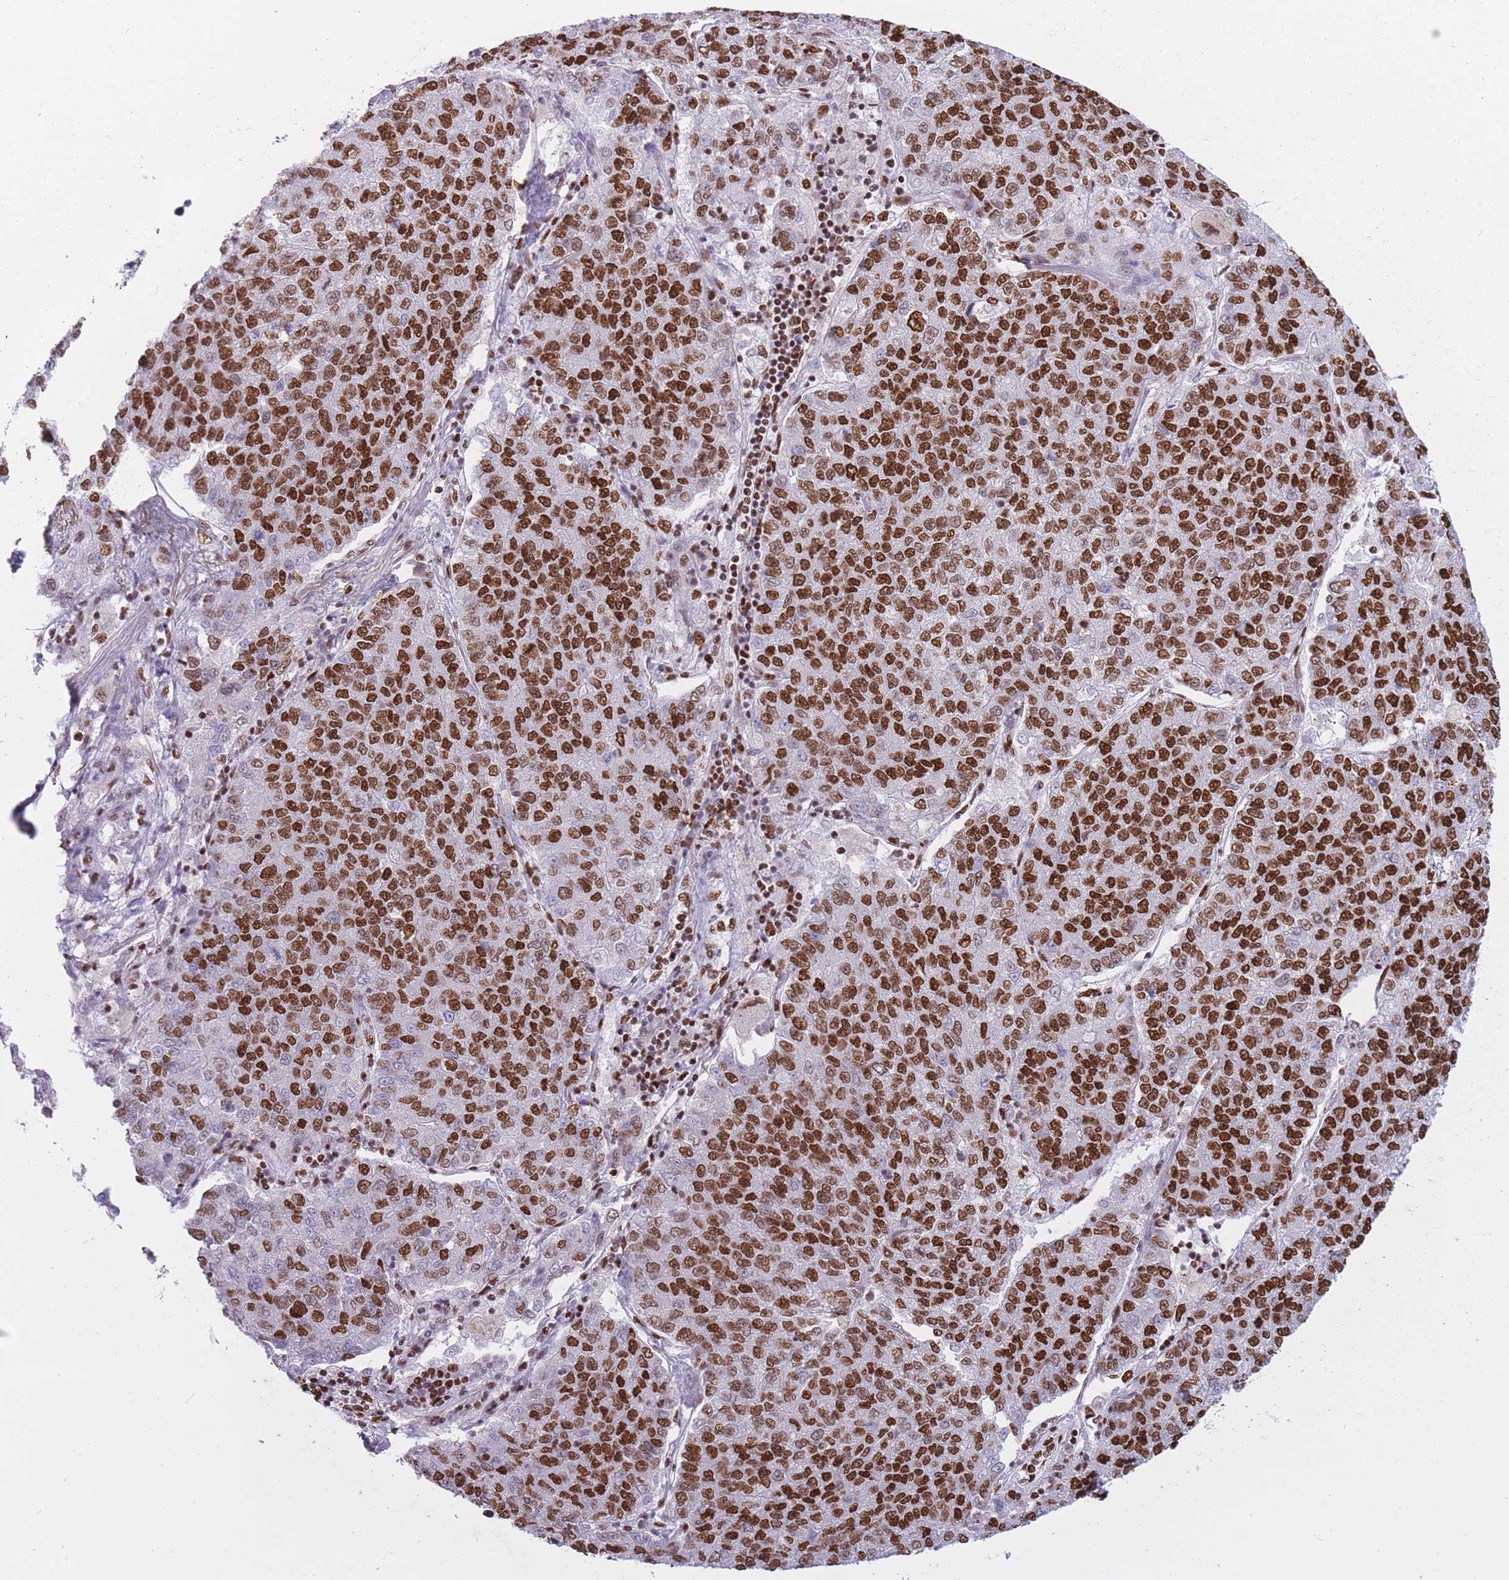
{"staining": {"intensity": "strong", "quantity": "25%-75%", "location": "nuclear"}, "tissue": "lung cancer", "cell_type": "Tumor cells", "image_type": "cancer", "snomed": [{"axis": "morphology", "description": "Adenocarcinoma, NOS"}, {"axis": "topography", "description": "Lung"}], "caption": "Immunohistochemical staining of human lung cancer (adenocarcinoma) shows high levels of strong nuclear positivity in approximately 25%-75% of tumor cells.", "gene": "HNRNPUL1", "patient": {"sex": "male", "age": 49}}